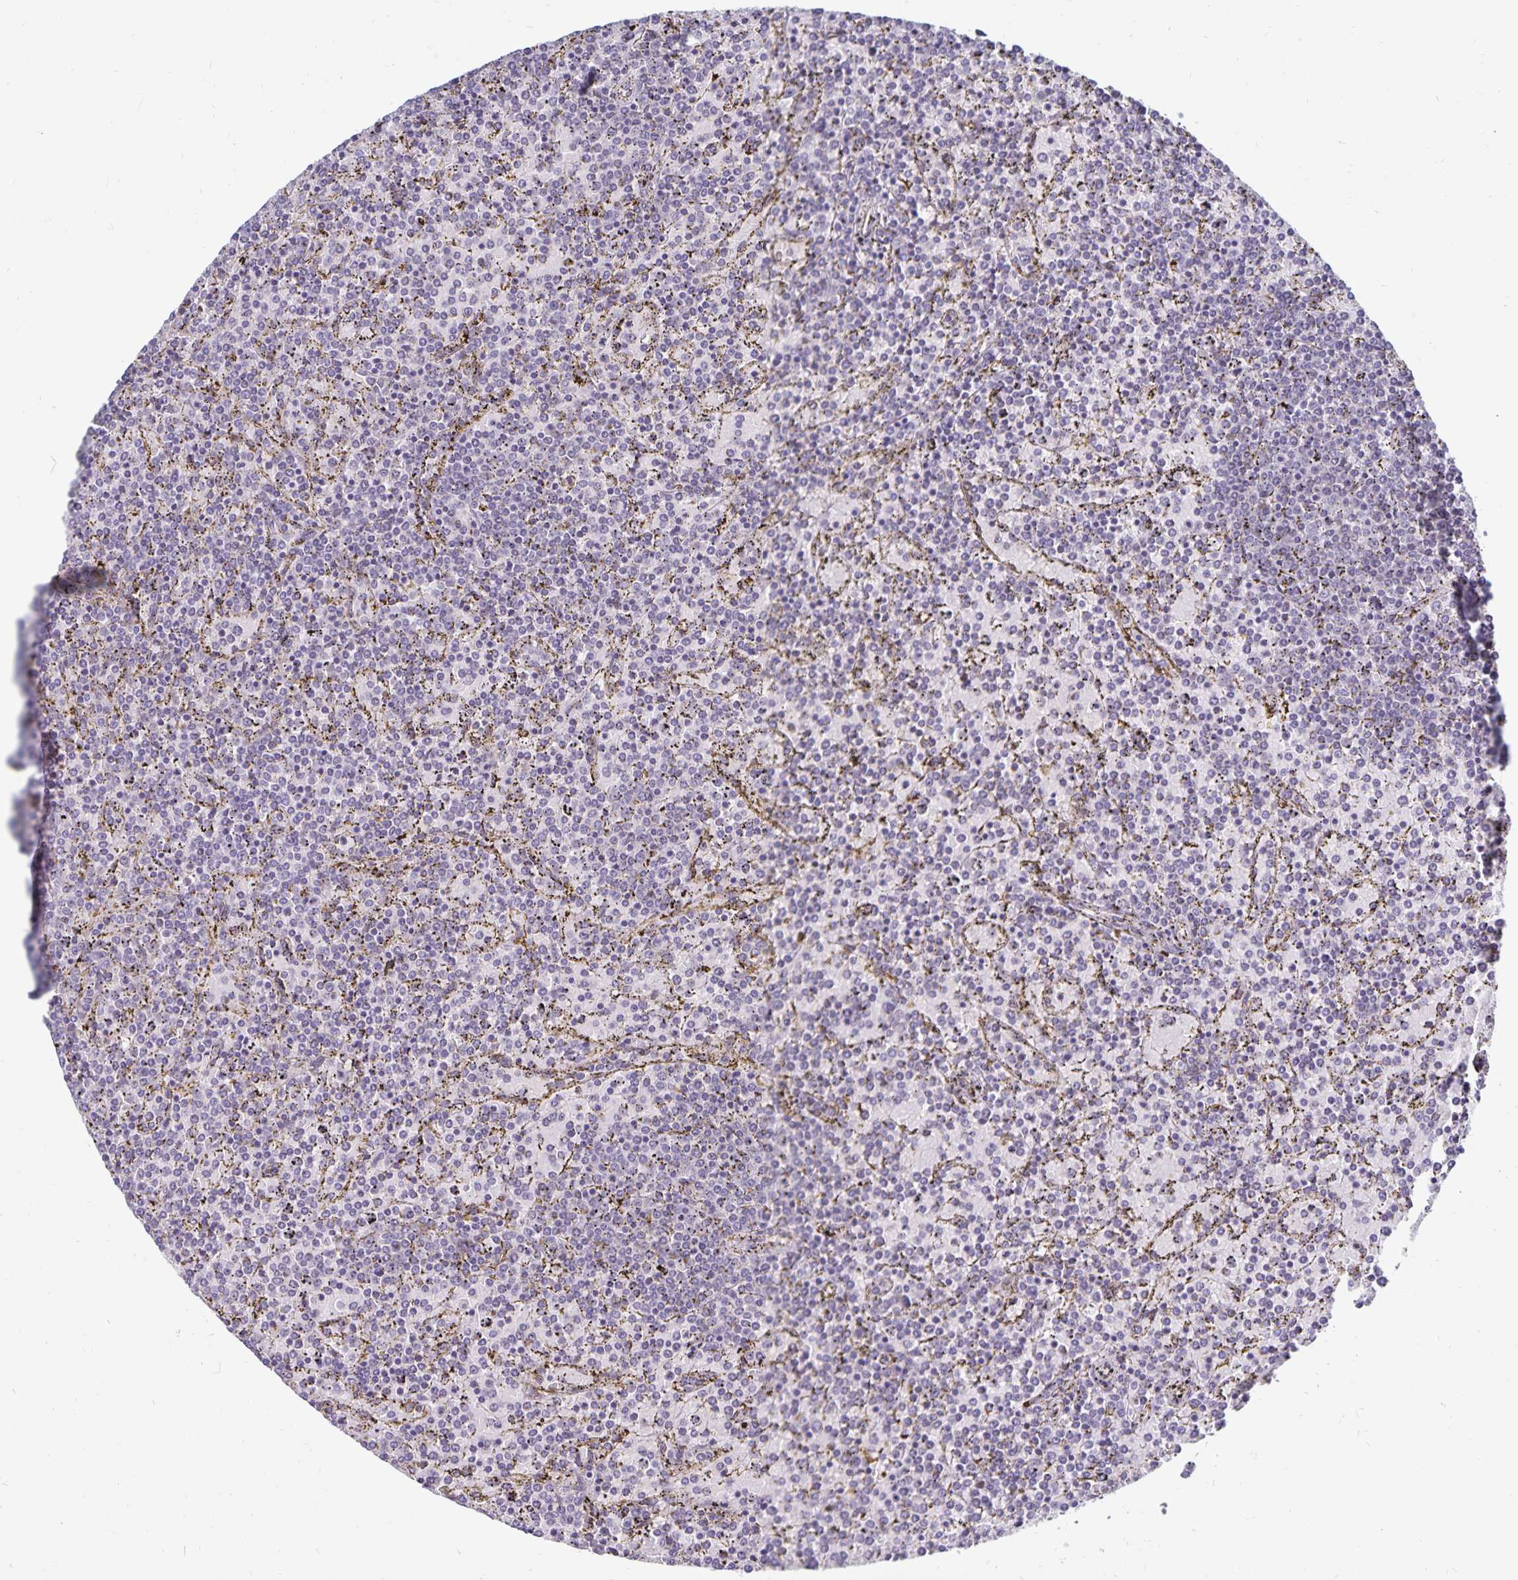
{"staining": {"intensity": "negative", "quantity": "none", "location": "none"}, "tissue": "lymphoma", "cell_type": "Tumor cells", "image_type": "cancer", "snomed": [{"axis": "morphology", "description": "Malignant lymphoma, non-Hodgkin's type, Low grade"}, {"axis": "topography", "description": "Spleen"}], "caption": "This histopathology image is of lymphoma stained with immunohistochemistry (IHC) to label a protein in brown with the nuclei are counter-stained blue. There is no staining in tumor cells. (Brightfield microscopy of DAB immunohistochemistry at high magnification).", "gene": "CDKN2B", "patient": {"sex": "female", "age": 77}}